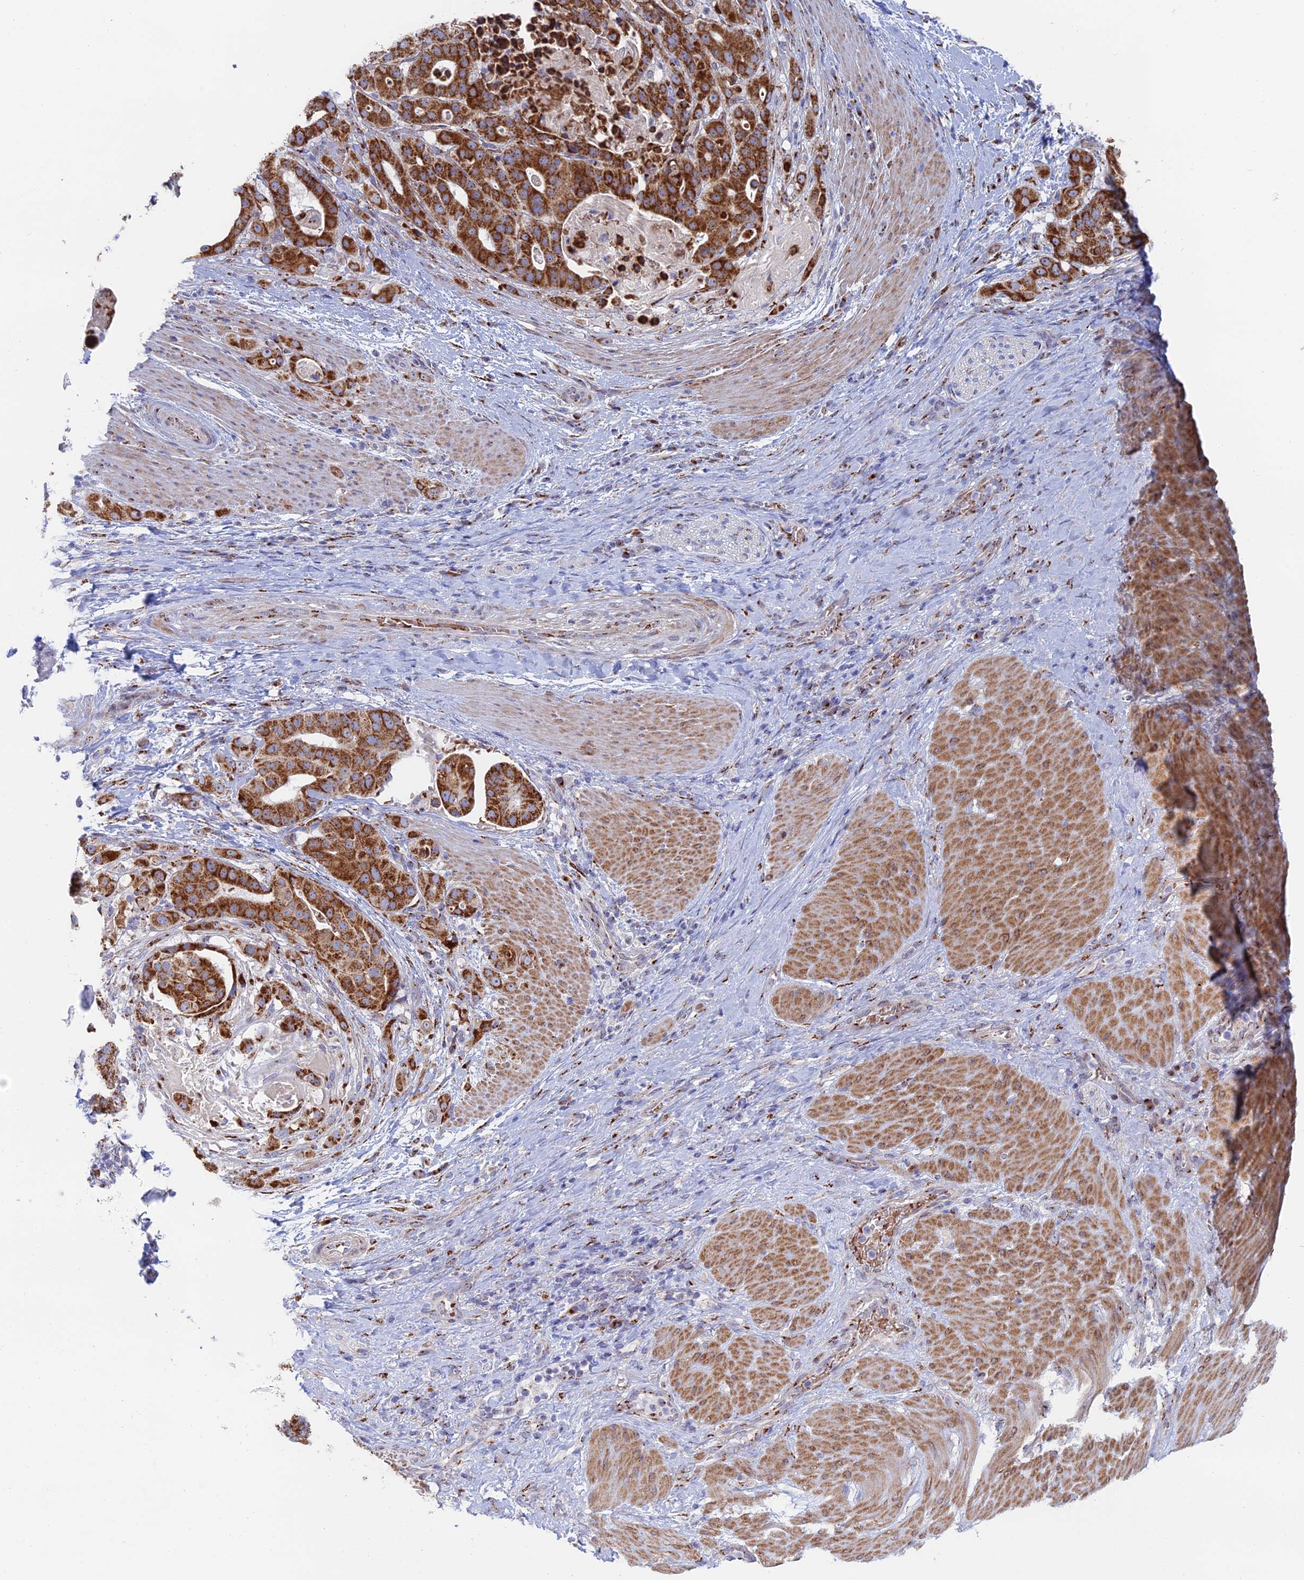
{"staining": {"intensity": "strong", "quantity": ">75%", "location": "cytoplasmic/membranous"}, "tissue": "stomach cancer", "cell_type": "Tumor cells", "image_type": "cancer", "snomed": [{"axis": "morphology", "description": "Adenocarcinoma, NOS"}, {"axis": "topography", "description": "Stomach"}], "caption": "Adenocarcinoma (stomach) stained with DAB (3,3'-diaminobenzidine) IHC demonstrates high levels of strong cytoplasmic/membranous expression in approximately >75% of tumor cells.", "gene": "HS2ST1", "patient": {"sex": "male", "age": 48}}